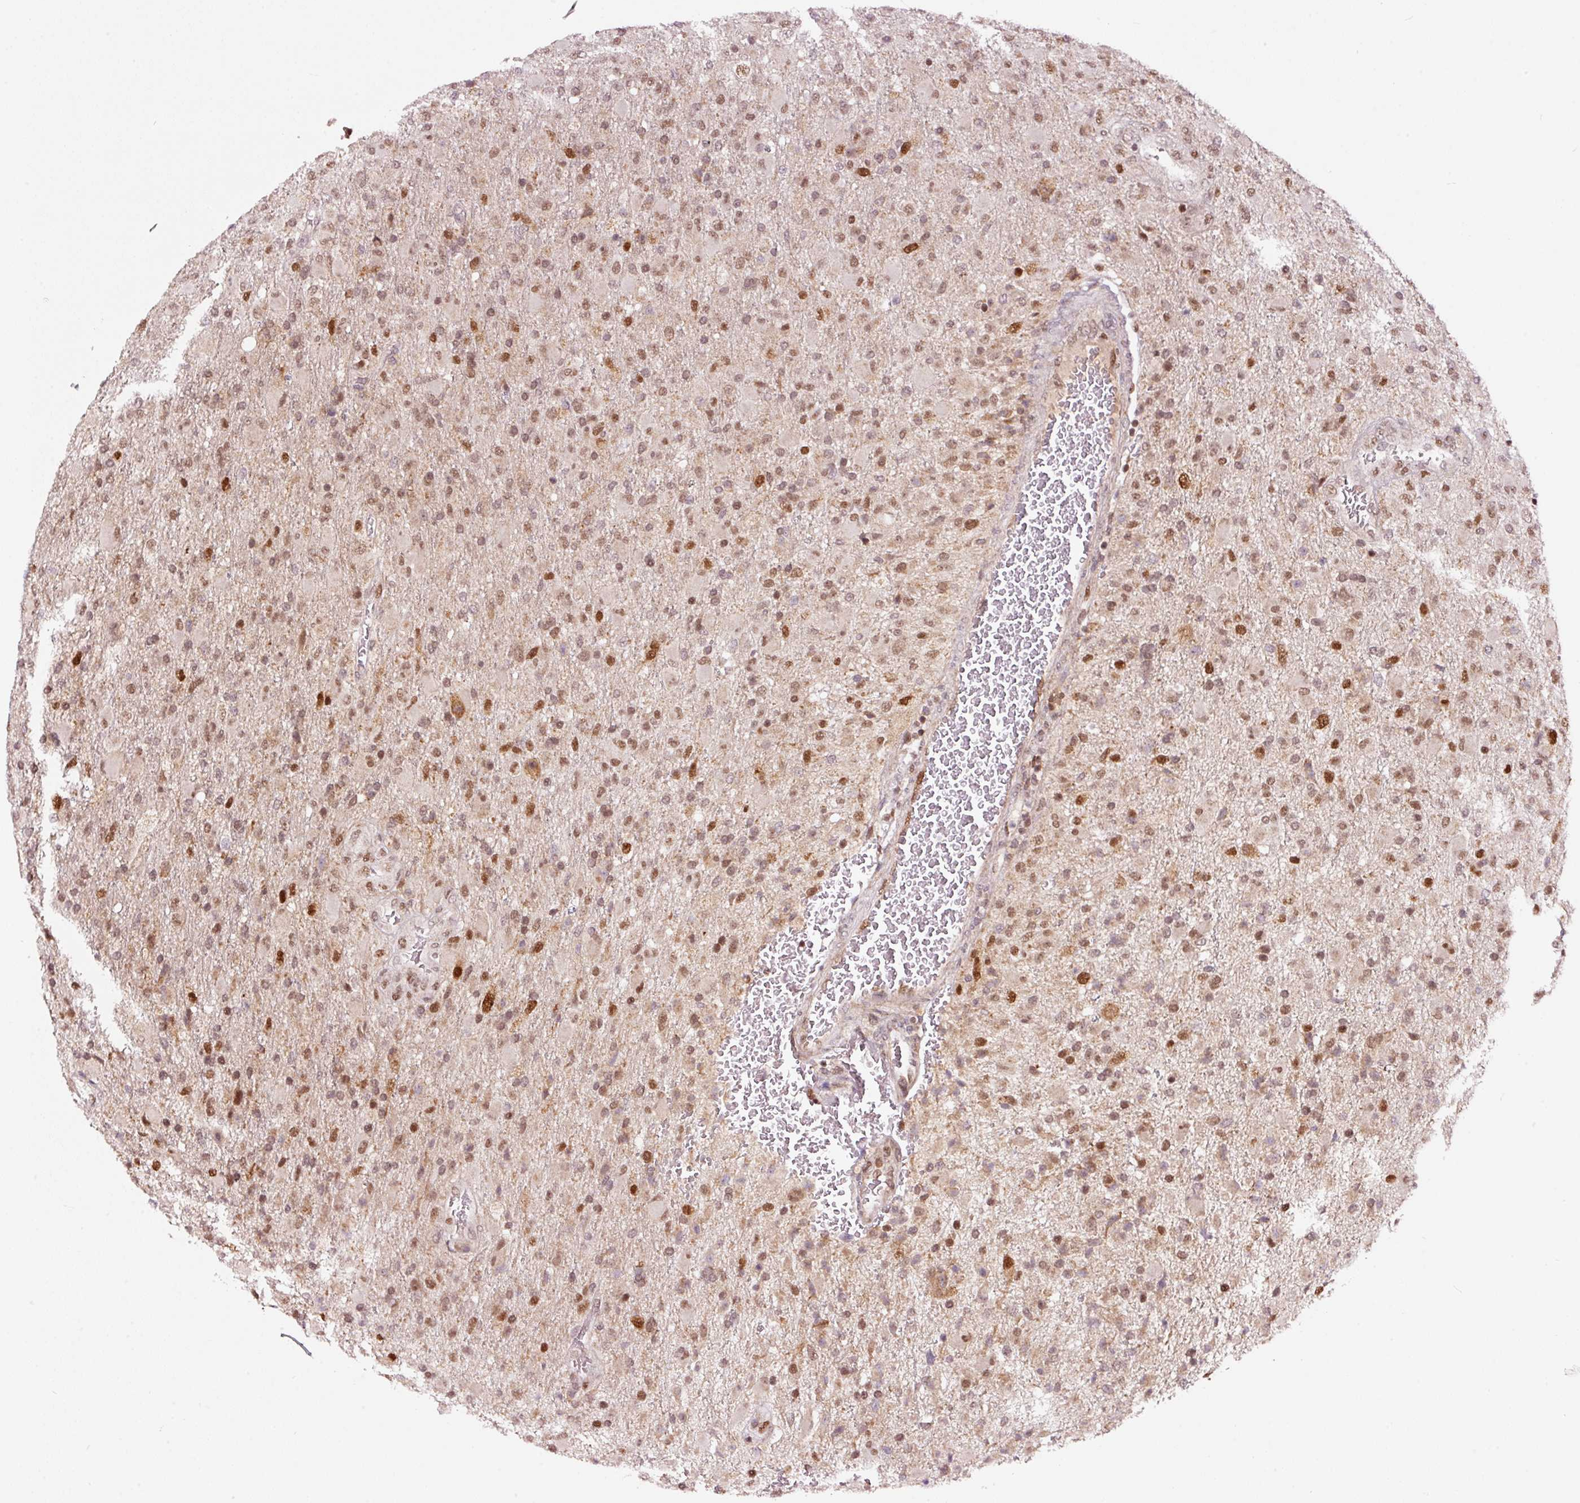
{"staining": {"intensity": "strong", "quantity": ">75%", "location": "nuclear"}, "tissue": "glioma", "cell_type": "Tumor cells", "image_type": "cancer", "snomed": [{"axis": "morphology", "description": "Glioma, malignant, Low grade"}, {"axis": "topography", "description": "Brain"}], "caption": "DAB immunohistochemical staining of malignant low-grade glioma displays strong nuclear protein expression in about >75% of tumor cells.", "gene": "RFC4", "patient": {"sex": "male", "age": 65}}